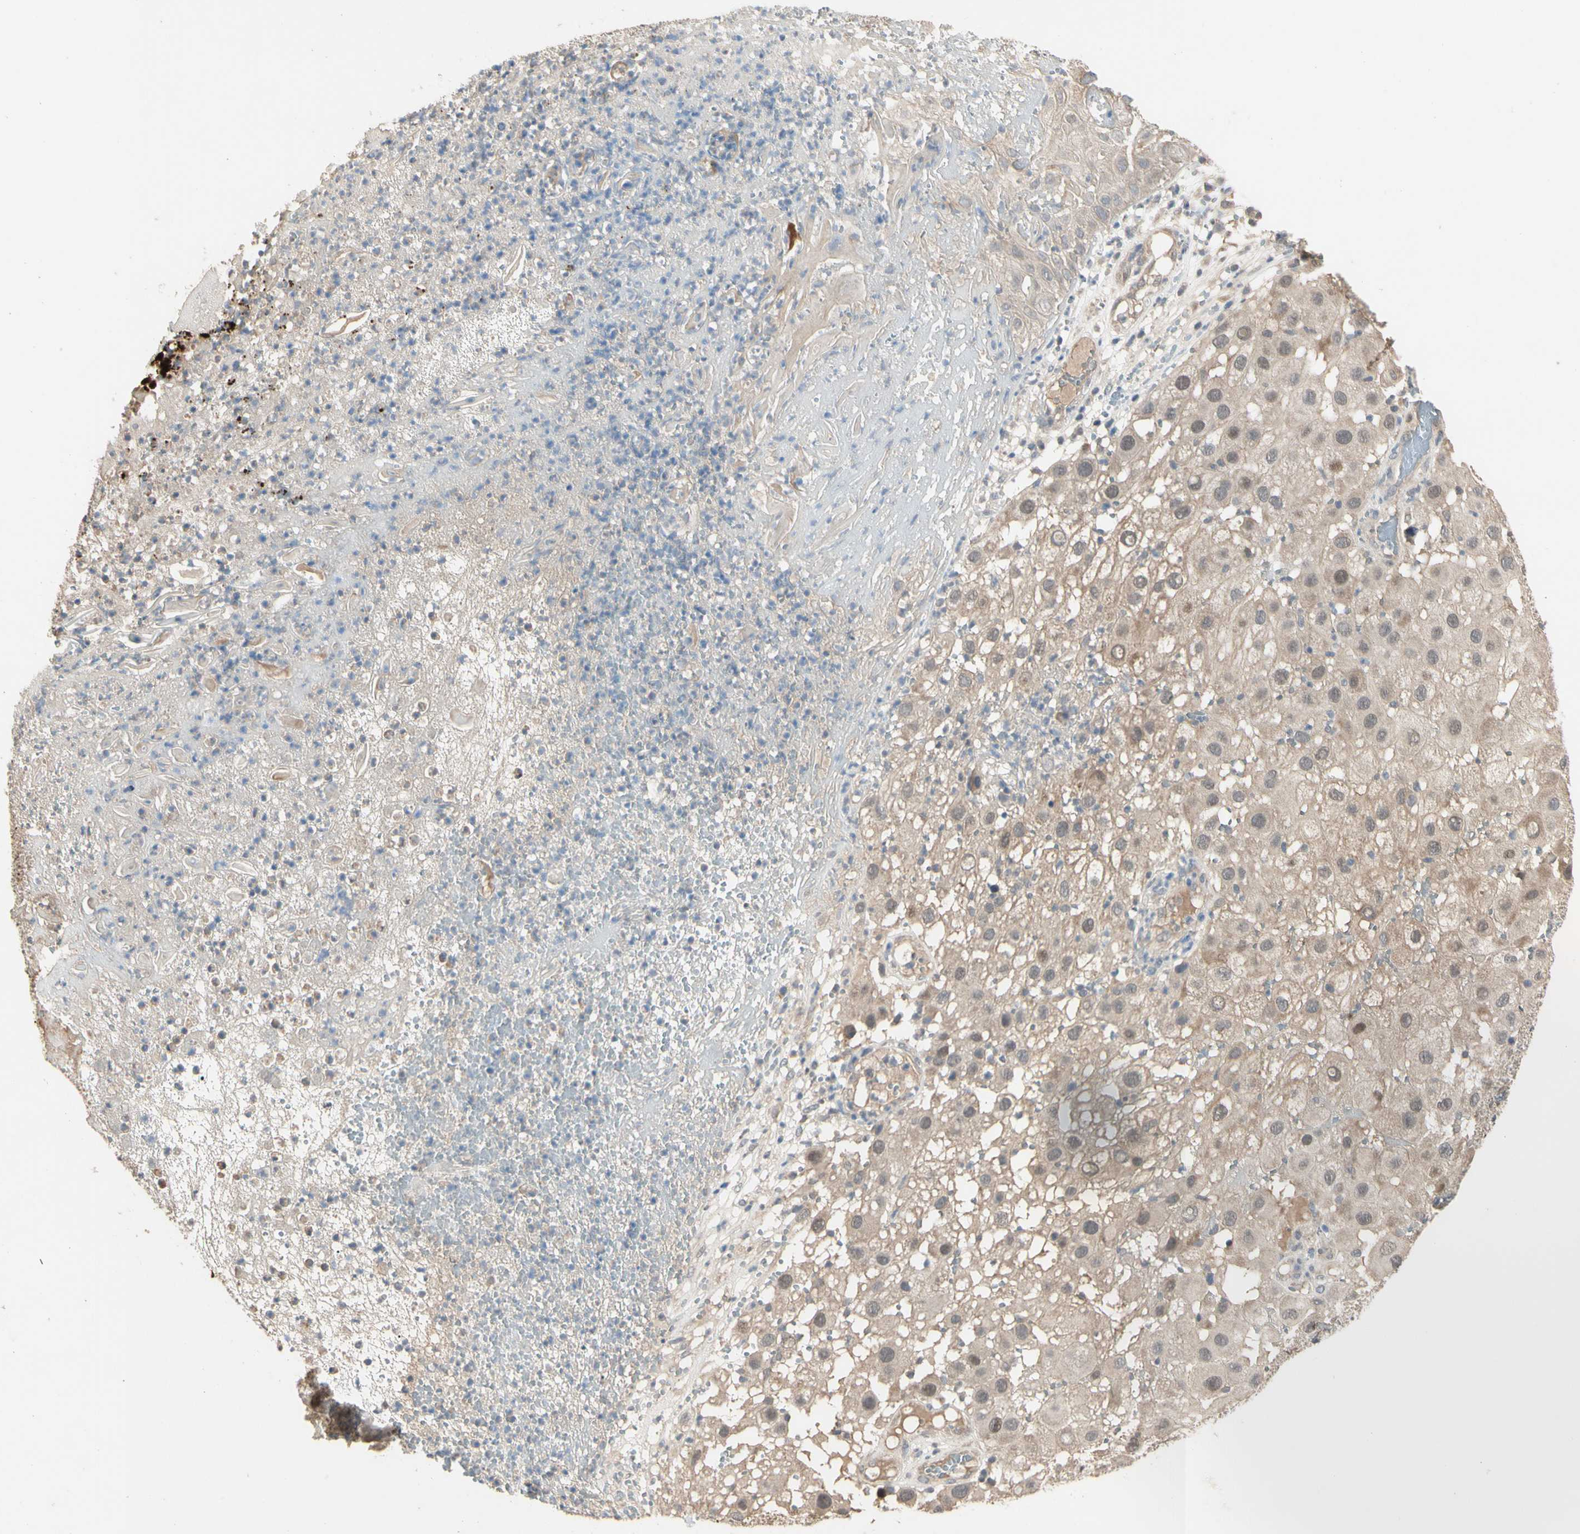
{"staining": {"intensity": "weak", "quantity": "25%-75%", "location": "cytoplasmic/membranous"}, "tissue": "melanoma", "cell_type": "Tumor cells", "image_type": "cancer", "snomed": [{"axis": "morphology", "description": "Malignant melanoma, NOS"}, {"axis": "topography", "description": "Skin"}], "caption": "An image of malignant melanoma stained for a protein reveals weak cytoplasmic/membranous brown staining in tumor cells. The staining is performed using DAB (3,3'-diaminobenzidine) brown chromogen to label protein expression. The nuclei are counter-stained blue using hematoxylin.", "gene": "ATG4C", "patient": {"sex": "female", "age": 81}}